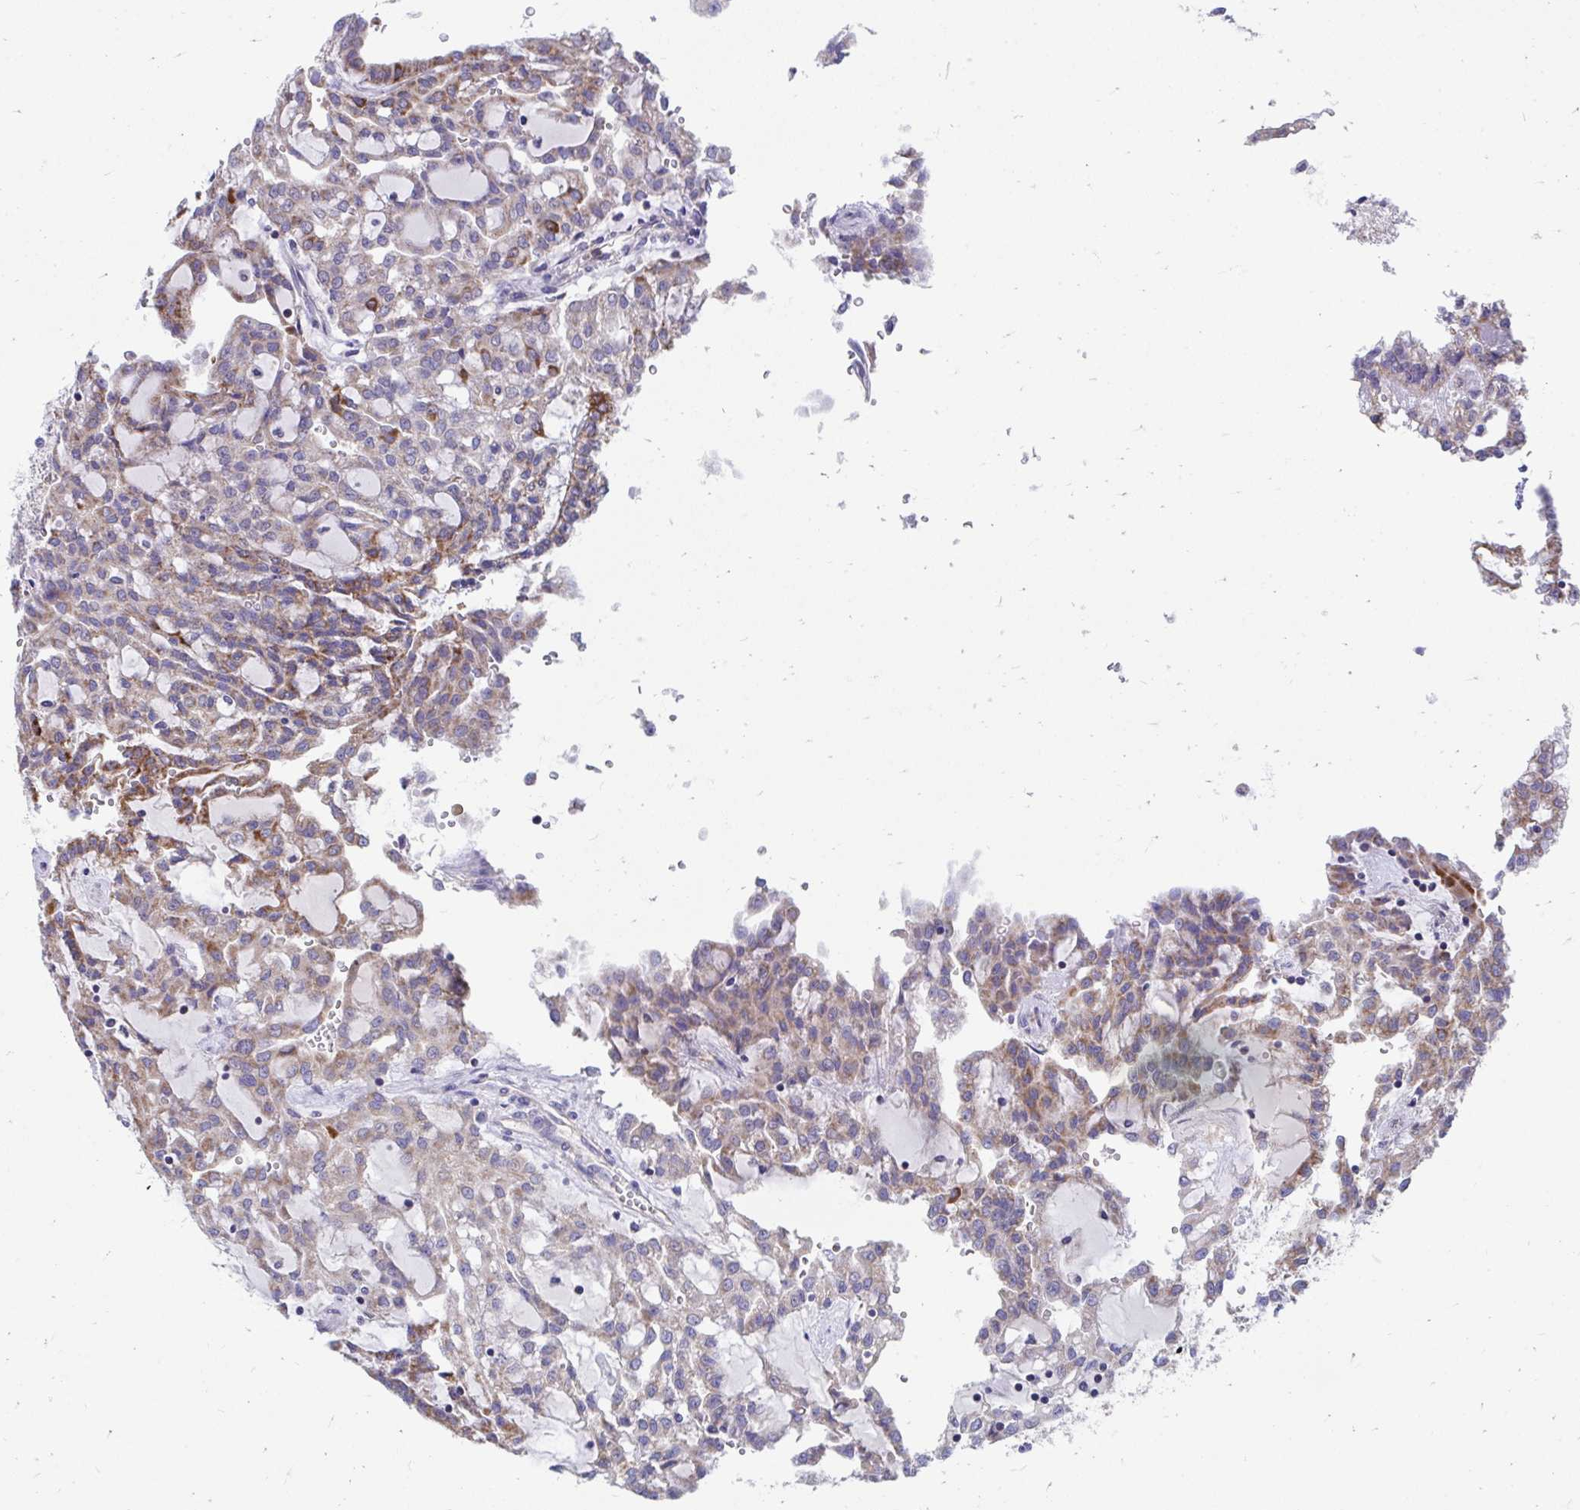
{"staining": {"intensity": "moderate", "quantity": ">75%", "location": "cytoplasmic/membranous"}, "tissue": "renal cancer", "cell_type": "Tumor cells", "image_type": "cancer", "snomed": [{"axis": "morphology", "description": "Adenocarcinoma, NOS"}, {"axis": "topography", "description": "Kidney"}], "caption": "Protein staining by IHC exhibits moderate cytoplasmic/membranous staining in approximately >75% of tumor cells in renal cancer.", "gene": "FHIP1B", "patient": {"sex": "male", "age": 63}}